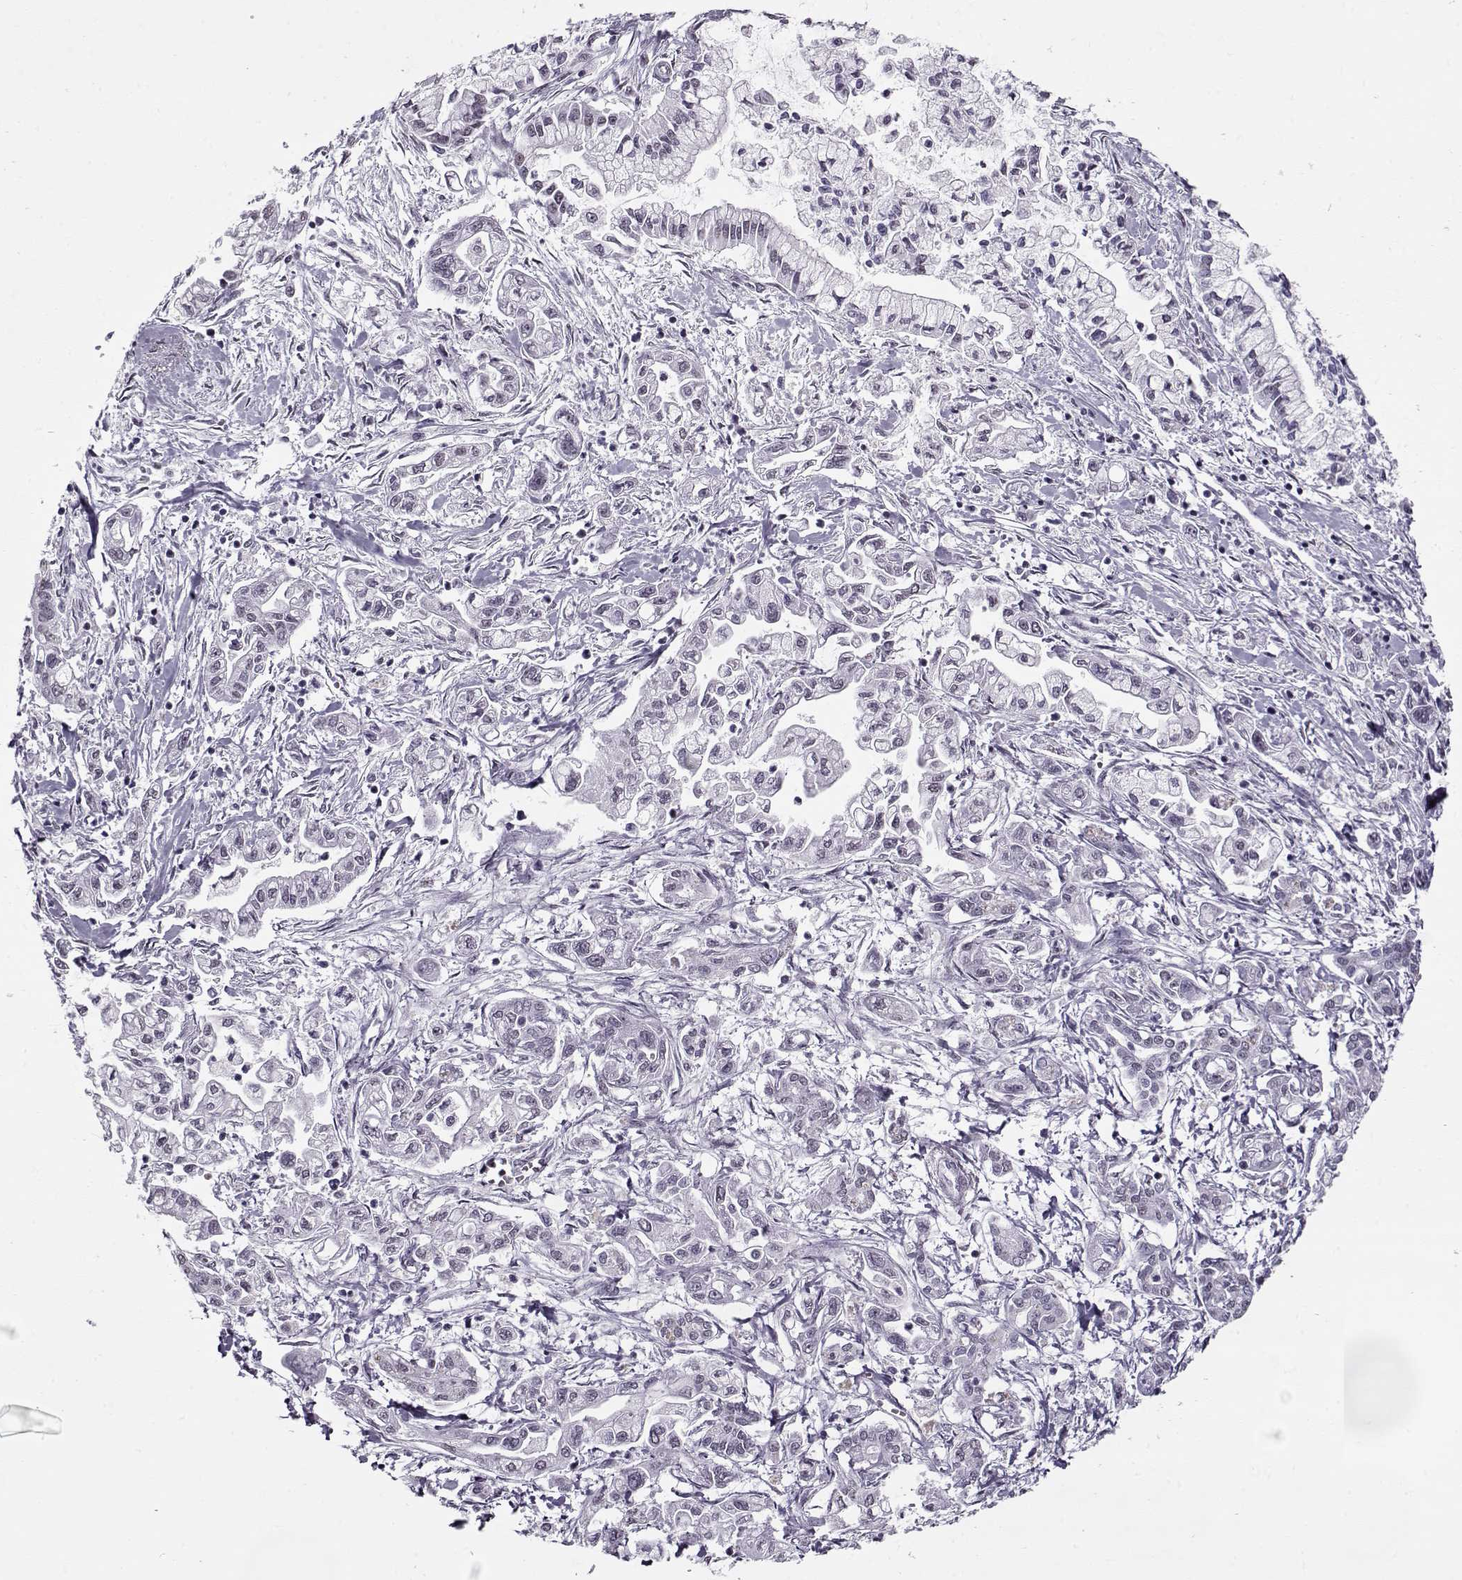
{"staining": {"intensity": "negative", "quantity": "none", "location": "none"}, "tissue": "pancreatic cancer", "cell_type": "Tumor cells", "image_type": "cancer", "snomed": [{"axis": "morphology", "description": "Adenocarcinoma, NOS"}, {"axis": "topography", "description": "Pancreas"}], "caption": "DAB immunohistochemical staining of human adenocarcinoma (pancreatic) reveals no significant positivity in tumor cells.", "gene": "PRMT8", "patient": {"sex": "male", "age": 54}}